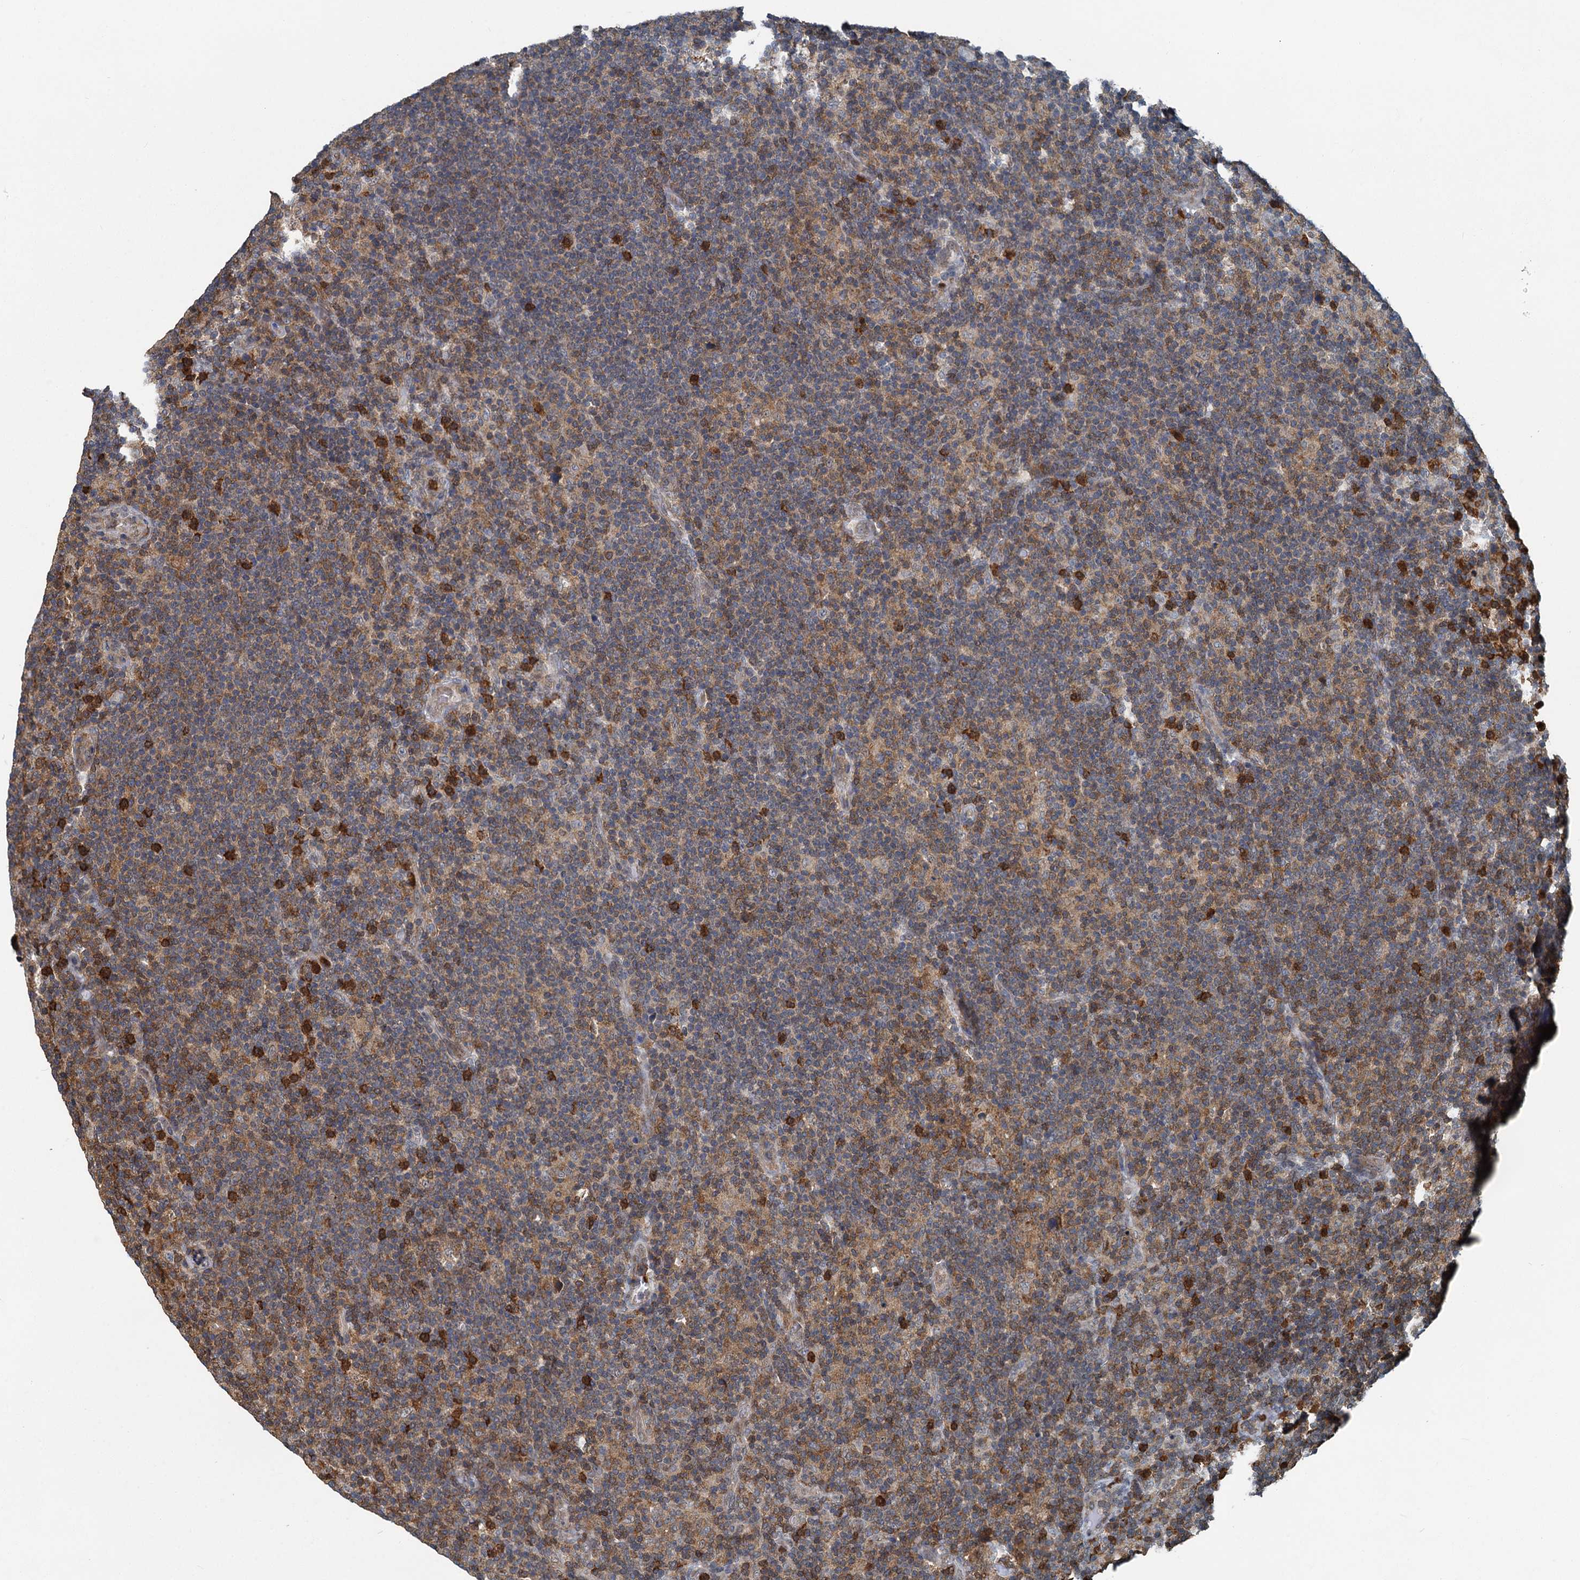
{"staining": {"intensity": "weak", "quantity": "<25%", "location": "cytoplasmic/membranous"}, "tissue": "lymphoma", "cell_type": "Tumor cells", "image_type": "cancer", "snomed": [{"axis": "morphology", "description": "Hodgkin's disease, NOS"}, {"axis": "topography", "description": "Lymph node"}], "caption": "Immunohistochemical staining of Hodgkin's disease displays no significant expression in tumor cells.", "gene": "GPI", "patient": {"sex": "female", "age": 57}}